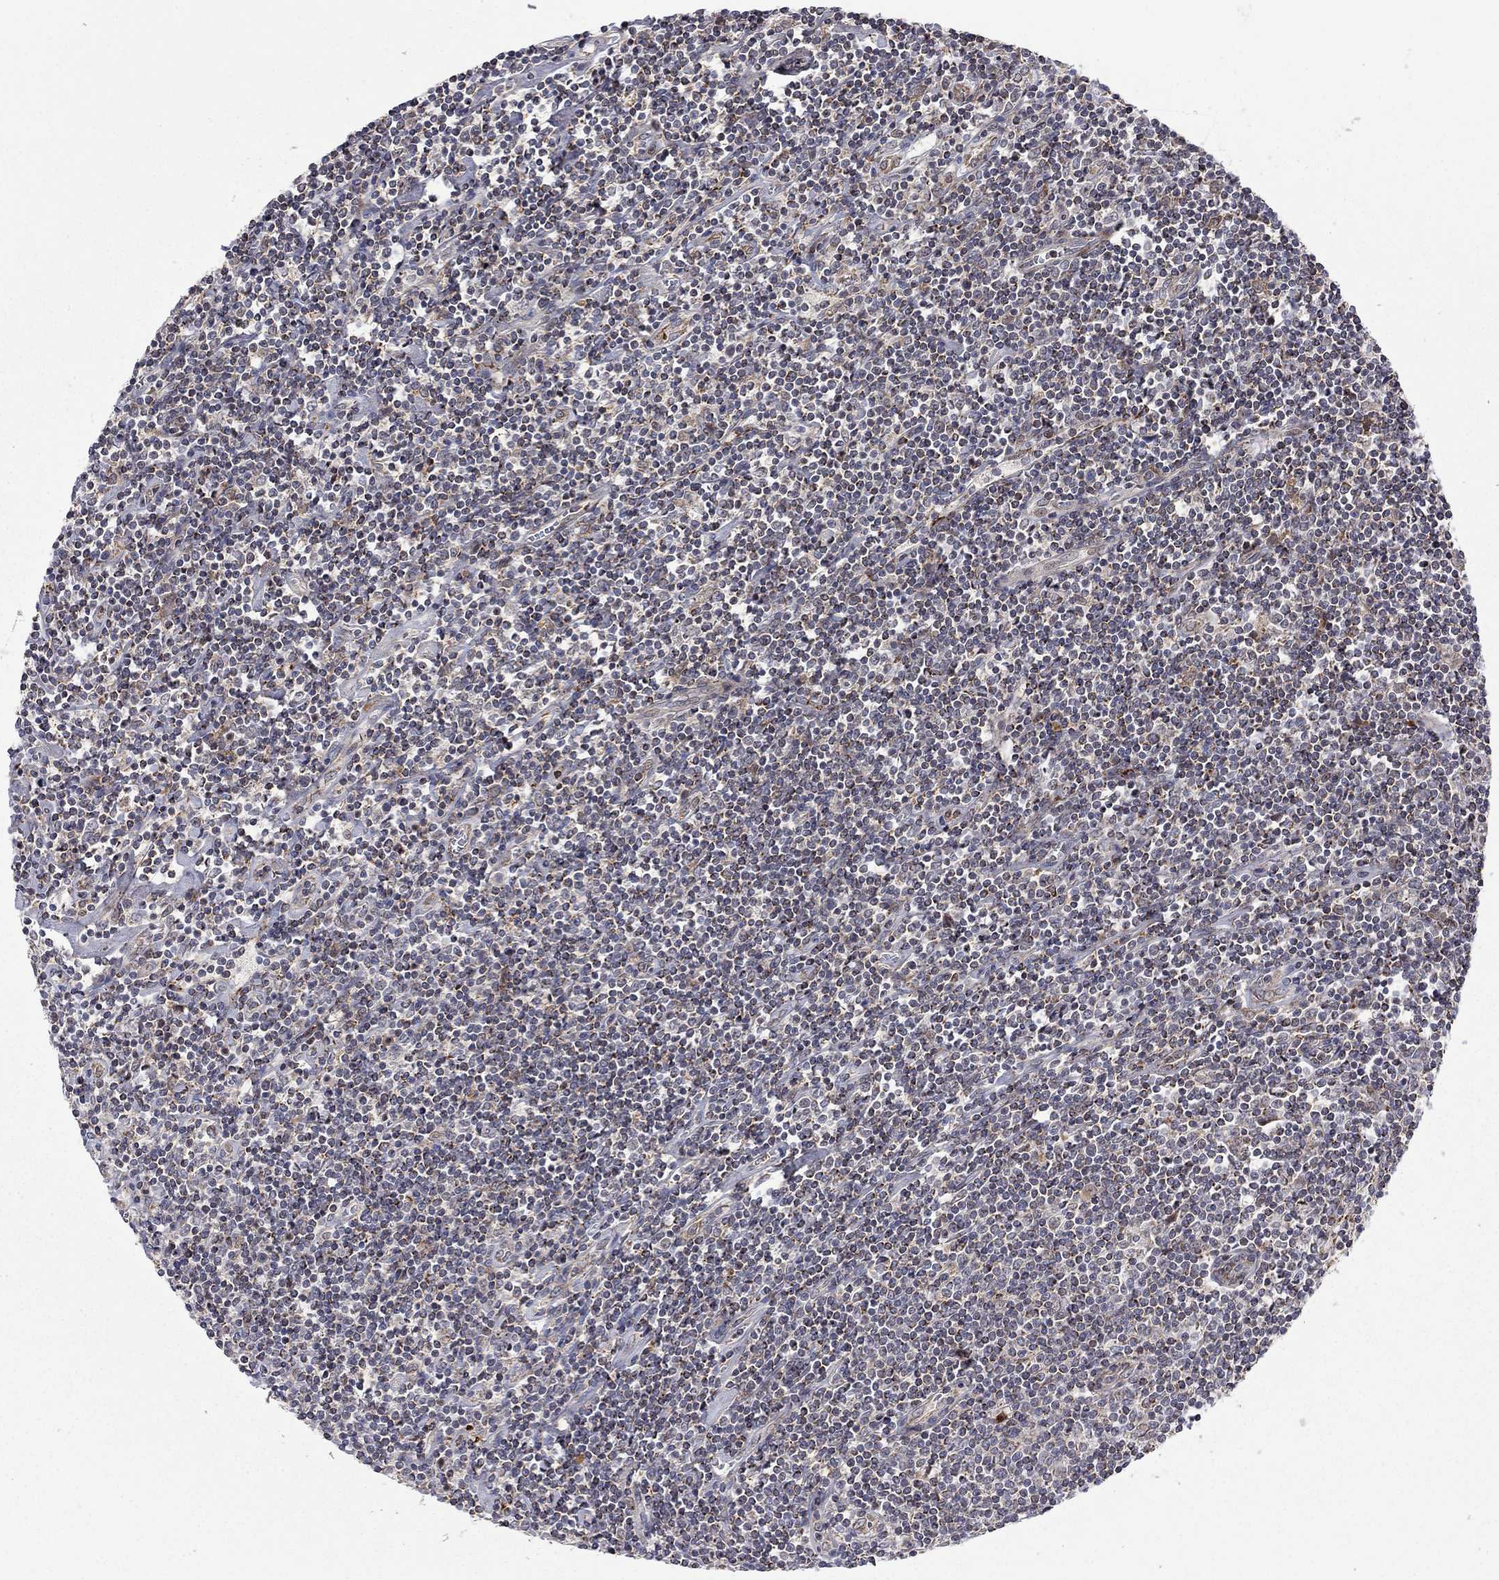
{"staining": {"intensity": "weak", "quantity": ">75%", "location": "cytoplasmic/membranous"}, "tissue": "lymphoma", "cell_type": "Tumor cells", "image_type": "cancer", "snomed": [{"axis": "morphology", "description": "Hodgkin's disease, NOS"}, {"axis": "topography", "description": "Lymph node"}], "caption": "Lymphoma stained with a protein marker demonstrates weak staining in tumor cells.", "gene": "IDS", "patient": {"sex": "male", "age": 40}}